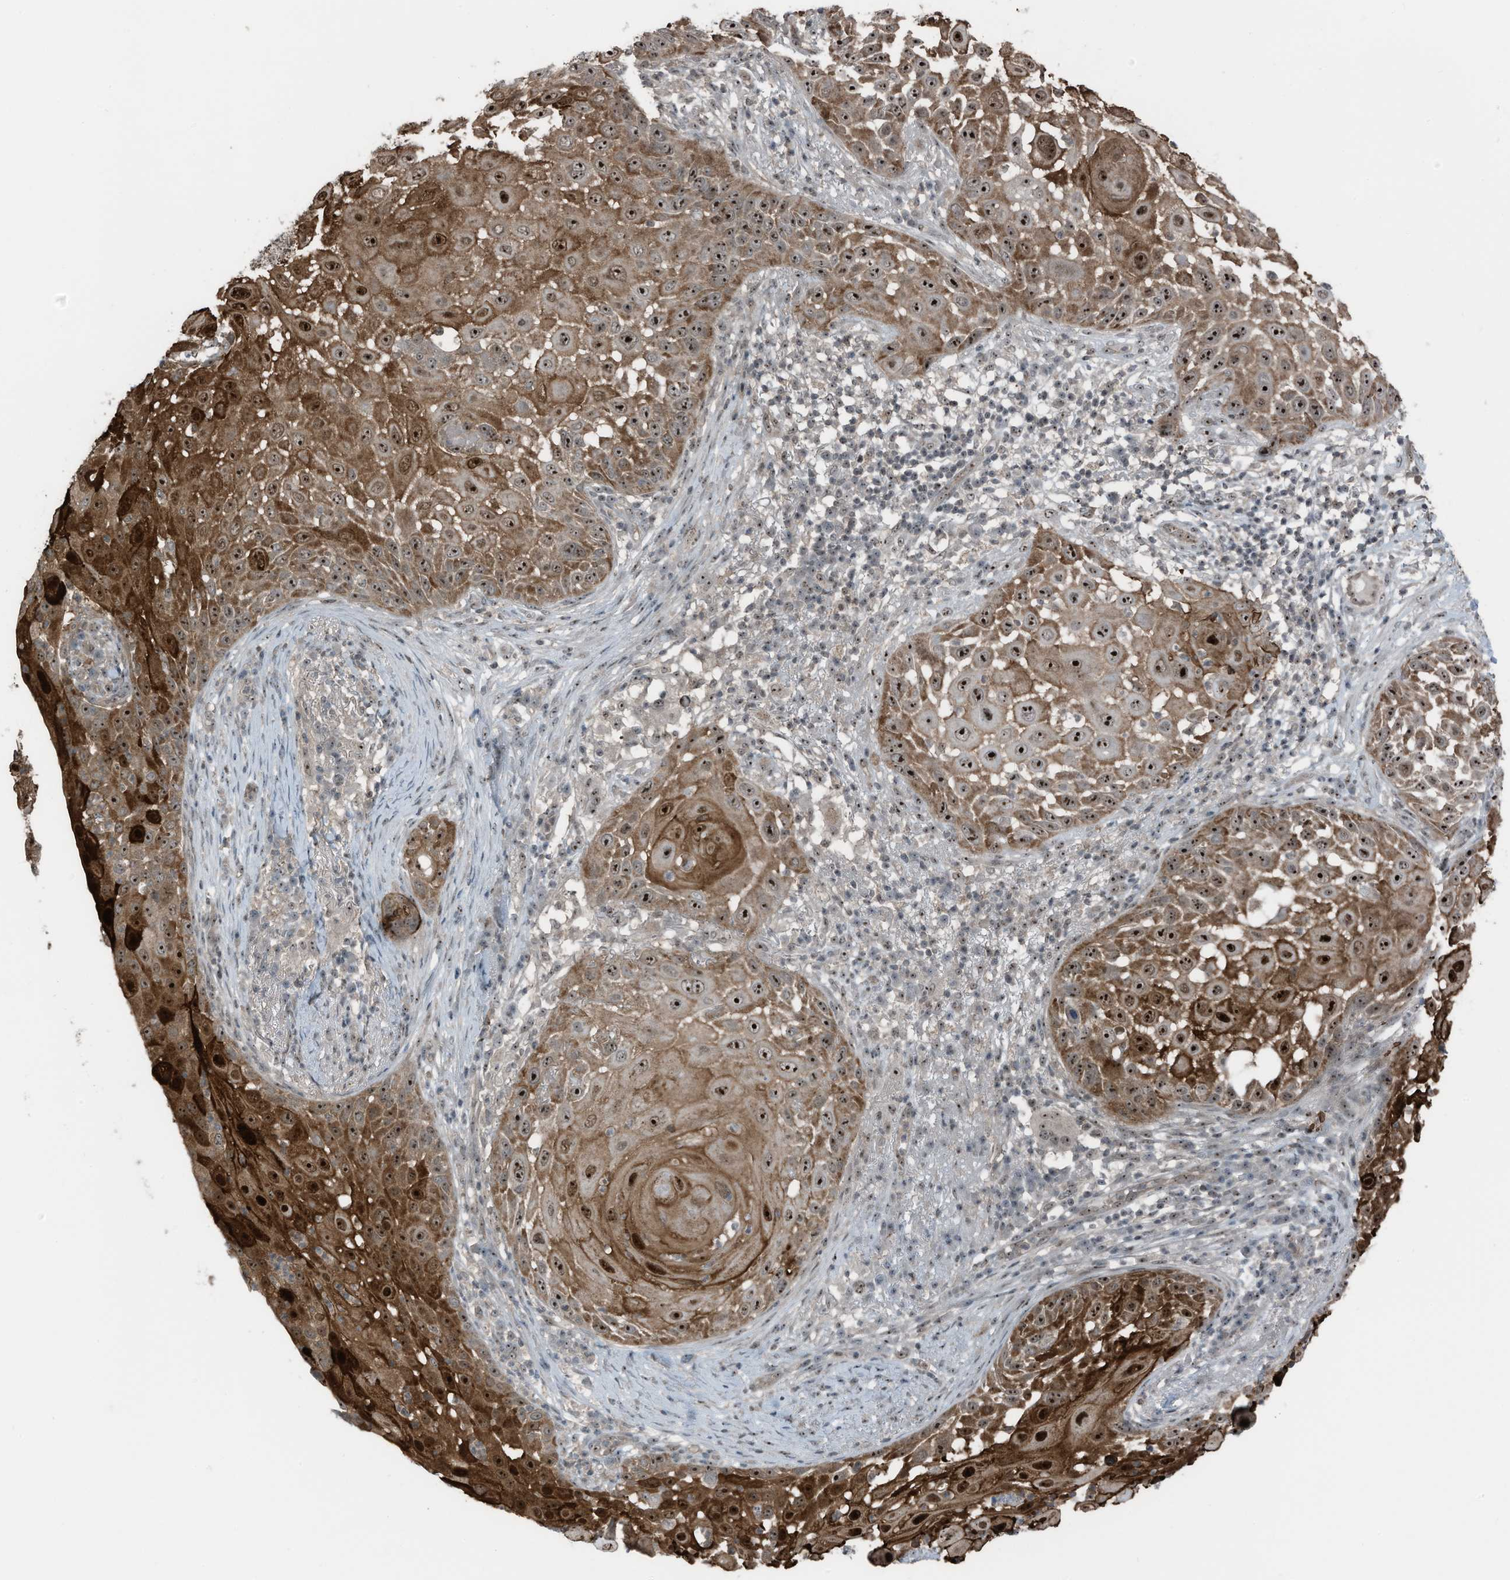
{"staining": {"intensity": "strong", "quantity": ">75%", "location": "cytoplasmic/membranous,nuclear"}, "tissue": "skin cancer", "cell_type": "Tumor cells", "image_type": "cancer", "snomed": [{"axis": "morphology", "description": "Squamous cell carcinoma, NOS"}, {"axis": "topography", "description": "Skin"}], "caption": "Tumor cells exhibit high levels of strong cytoplasmic/membranous and nuclear staining in about >75% of cells in human skin cancer.", "gene": "UTP3", "patient": {"sex": "female", "age": 44}}